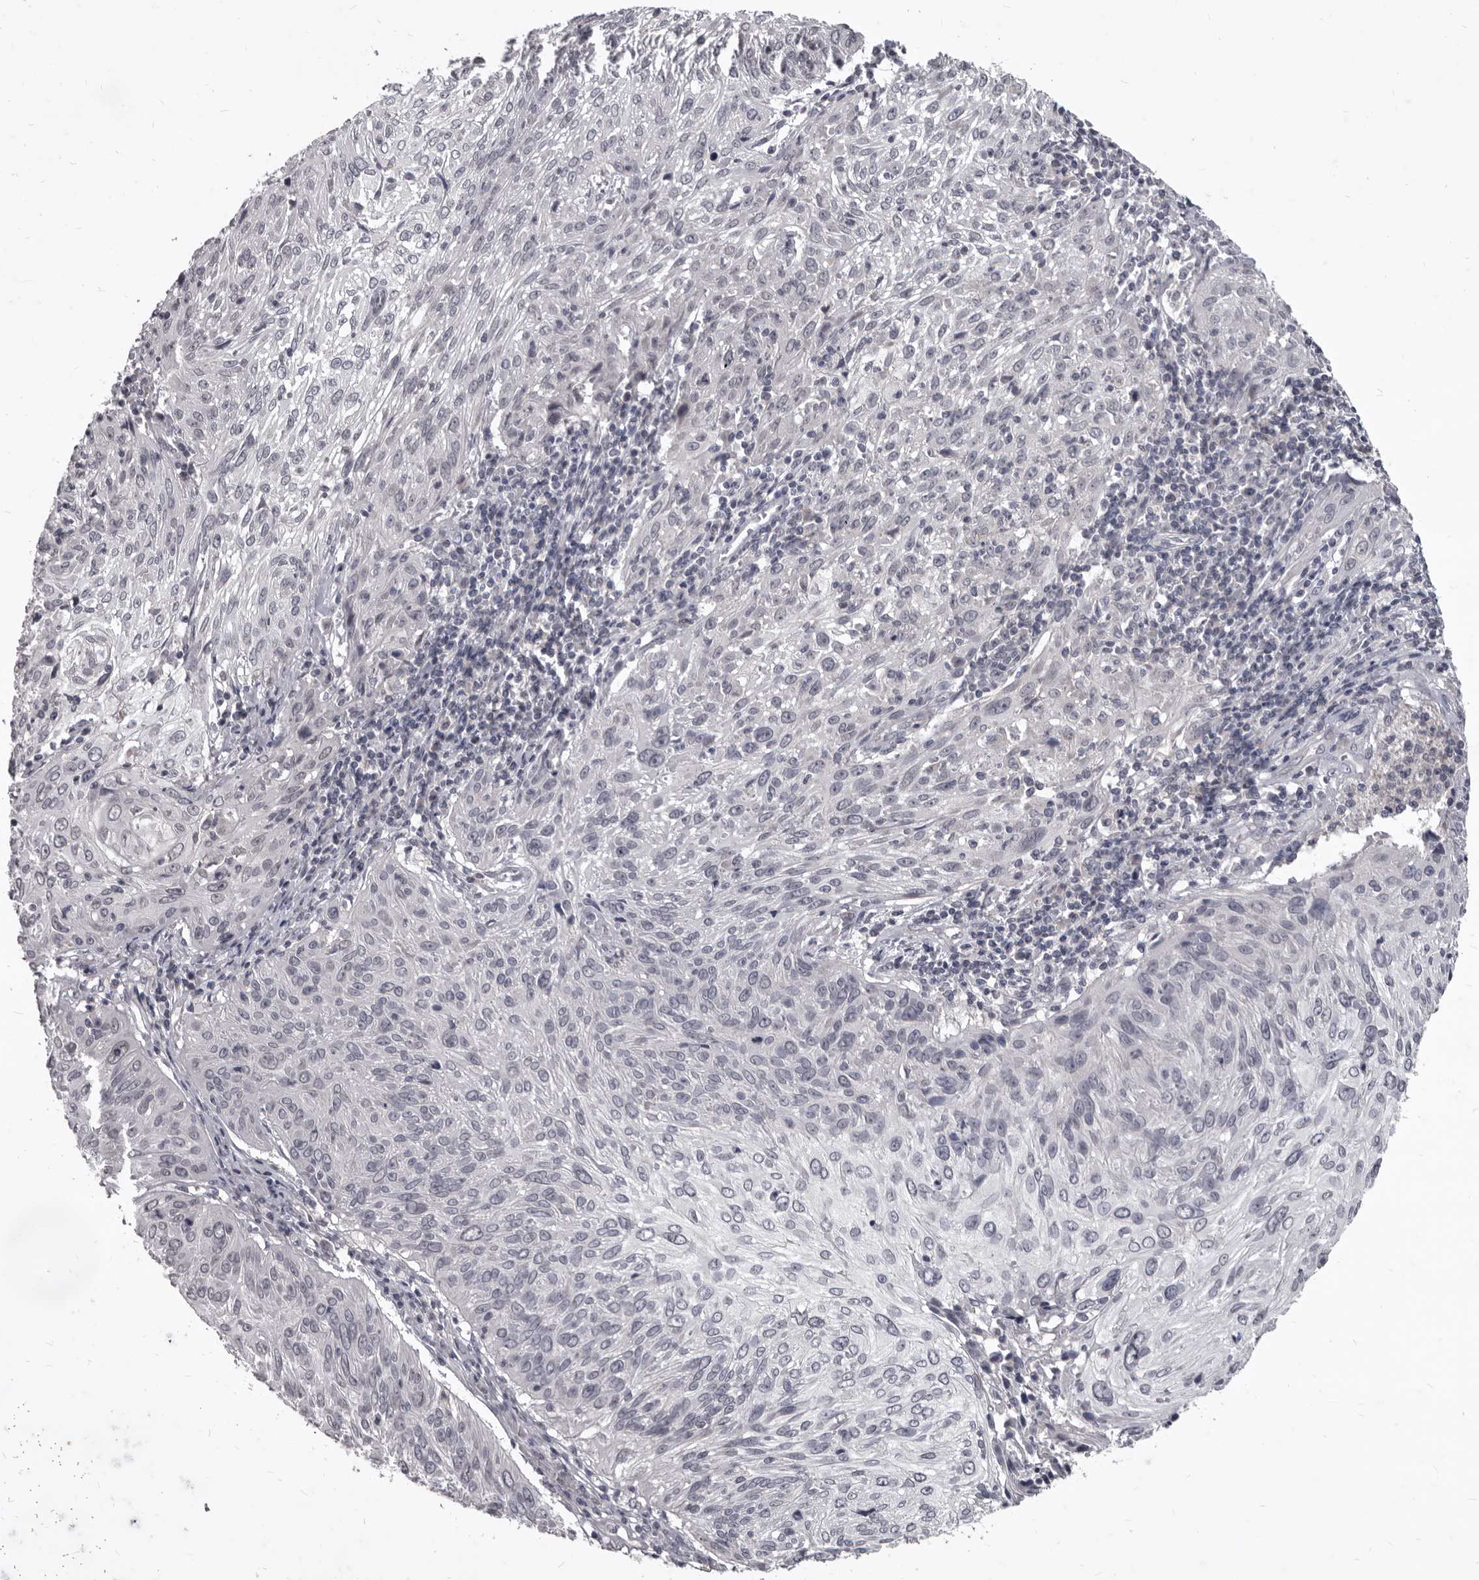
{"staining": {"intensity": "negative", "quantity": "none", "location": "none"}, "tissue": "cervical cancer", "cell_type": "Tumor cells", "image_type": "cancer", "snomed": [{"axis": "morphology", "description": "Squamous cell carcinoma, NOS"}, {"axis": "topography", "description": "Cervix"}], "caption": "IHC histopathology image of neoplastic tissue: human cervical cancer (squamous cell carcinoma) stained with DAB shows no significant protein positivity in tumor cells. (DAB immunohistochemistry (IHC) visualized using brightfield microscopy, high magnification).", "gene": "SULT1E1", "patient": {"sex": "female", "age": 51}}